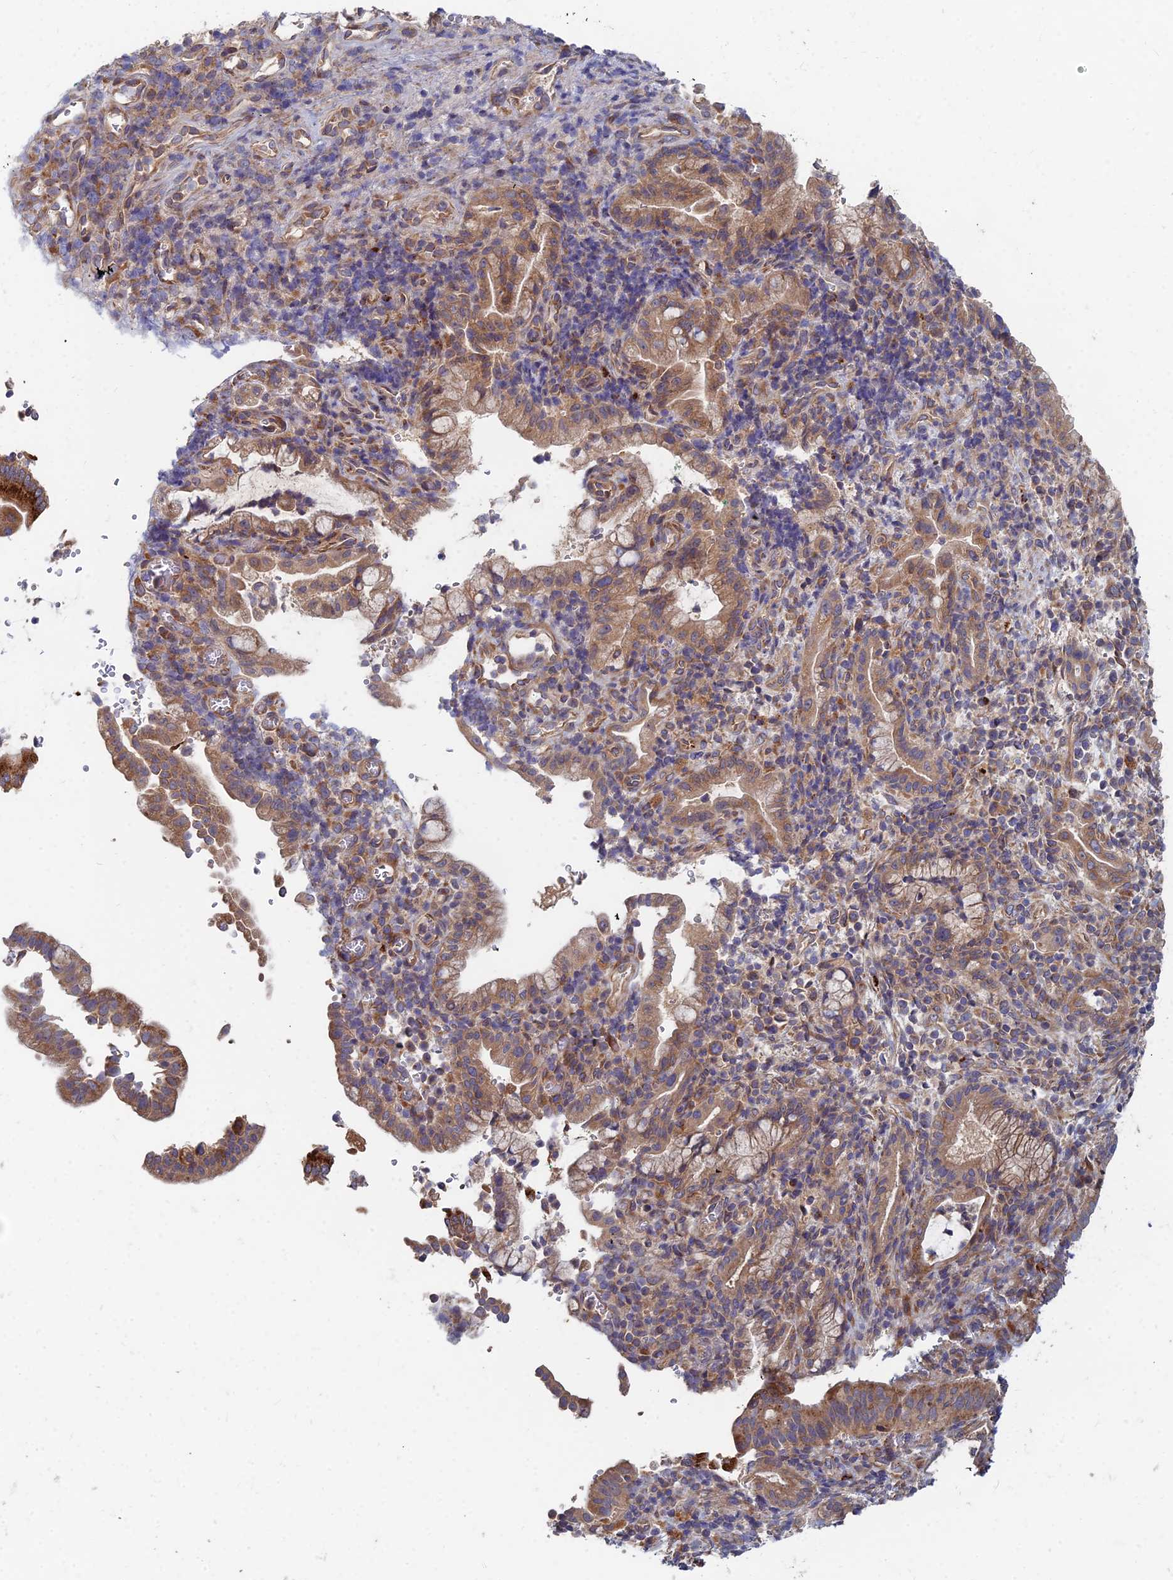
{"staining": {"intensity": "moderate", "quantity": ">75%", "location": "cytoplasmic/membranous"}, "tissue": "pancreatic cancer", "cell_type": "Tumor cells", "image_type": "cancer", "snomed": [{"axis": "morphology", "description": "Normal tissue, NOS"}, {"axis": "morphology", "description": "Adenocarcinoma, NOS"}, {"axis": "topography", "description": "Pancreas"}], "caption": "A medium amount of moderate cytoplasmic/membranous expression is appreciated in approximately >75% of tumor cells in adenocarcinoma (pancreatic) tissue.", "gene": "CCZ1", "patient": {"sex": "female", "age": 55}}